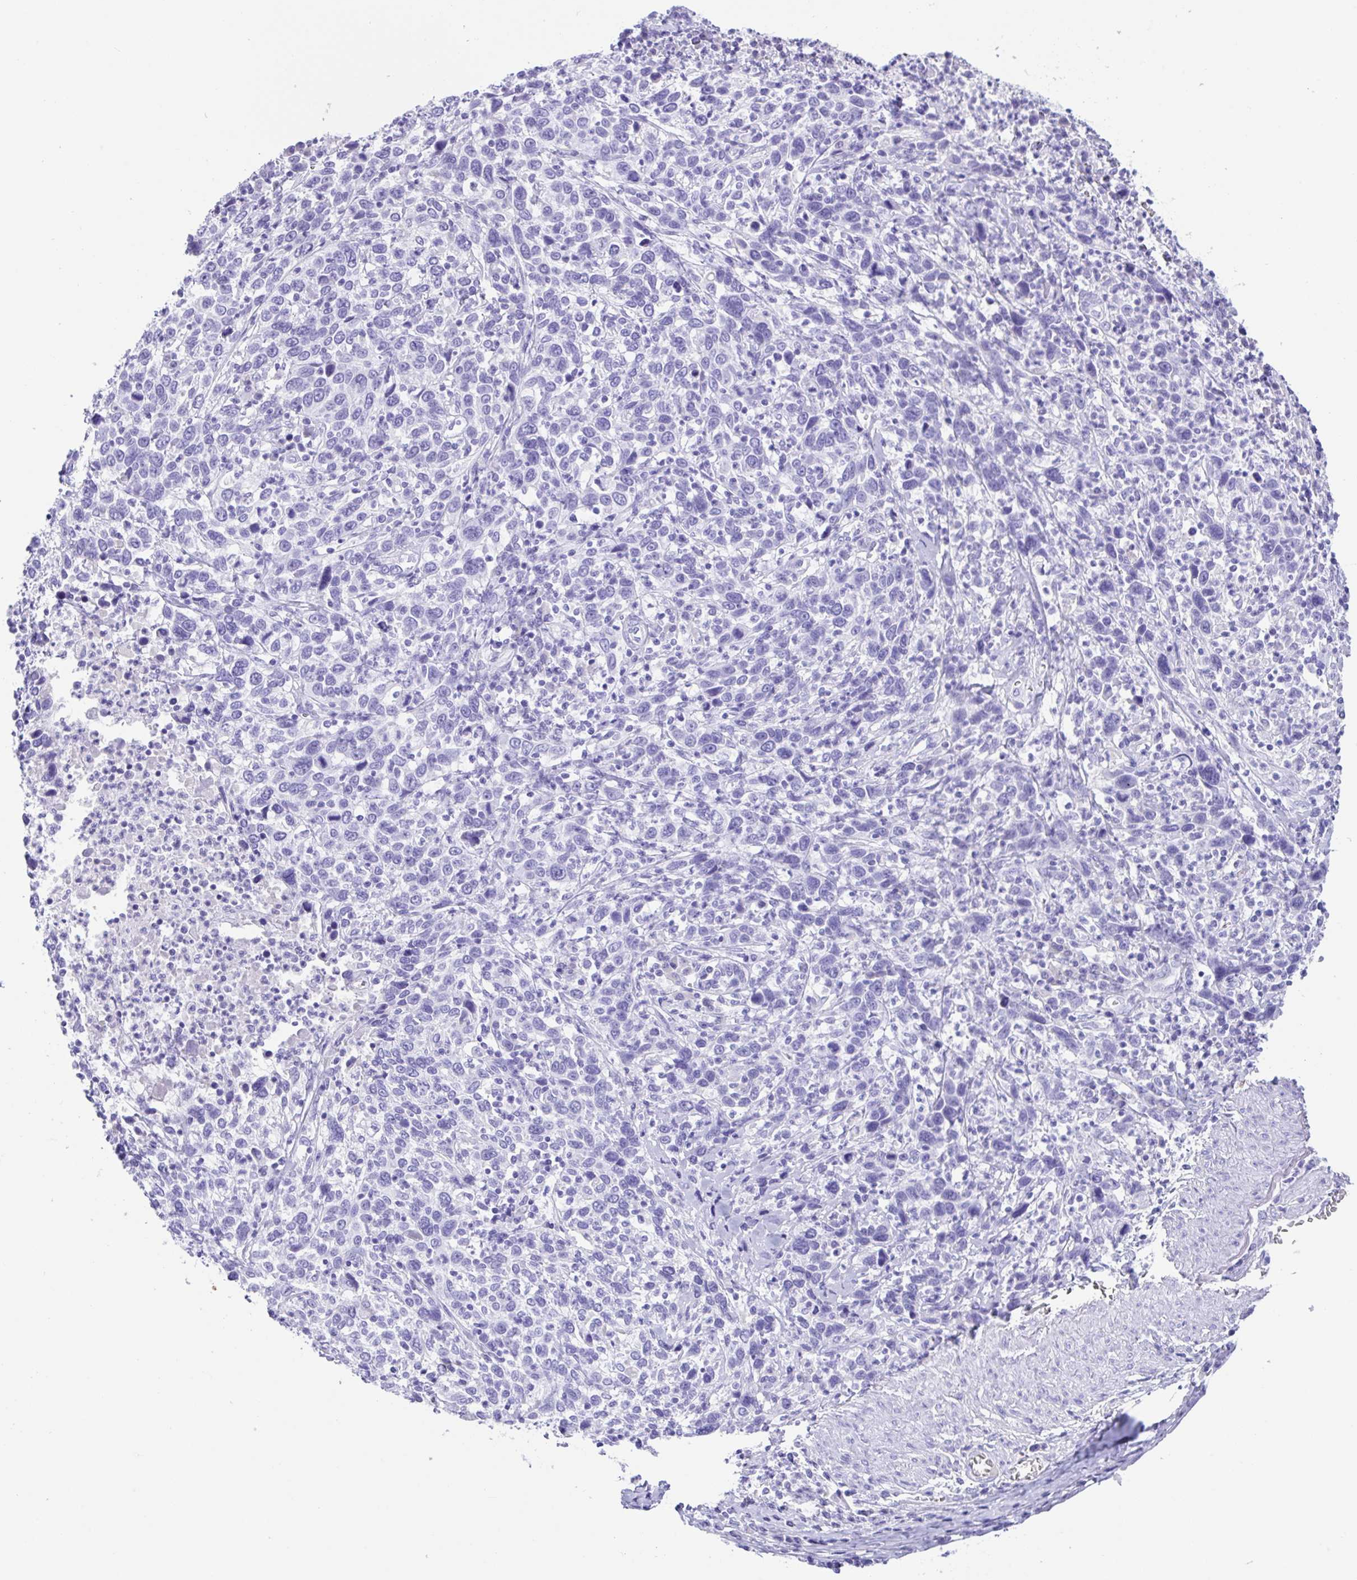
{"staining": {"intensity": "negative", "quantity": "none", "location": "none"}, "tissue": "cervical cancer", "cell_type": "Tumor cells", "image_type": "cancer", "snomed": [{"axis": "morphology", "description": "Squamous cell carcinoma, NOS"}, {"axis": "topography", "description": "Cervix"}], "caption": "The image reveals no significant staining in tumor cells of squamous cell carcinoma (cervical). (Stains: DAB (3,3'-diaminobenzidine) IHC with hematoxylin counter stain, Microscopy: brightfield microscopy at high magnification).", "gene": "CPA1", "patient": {"sex": "female", "age": 46}}